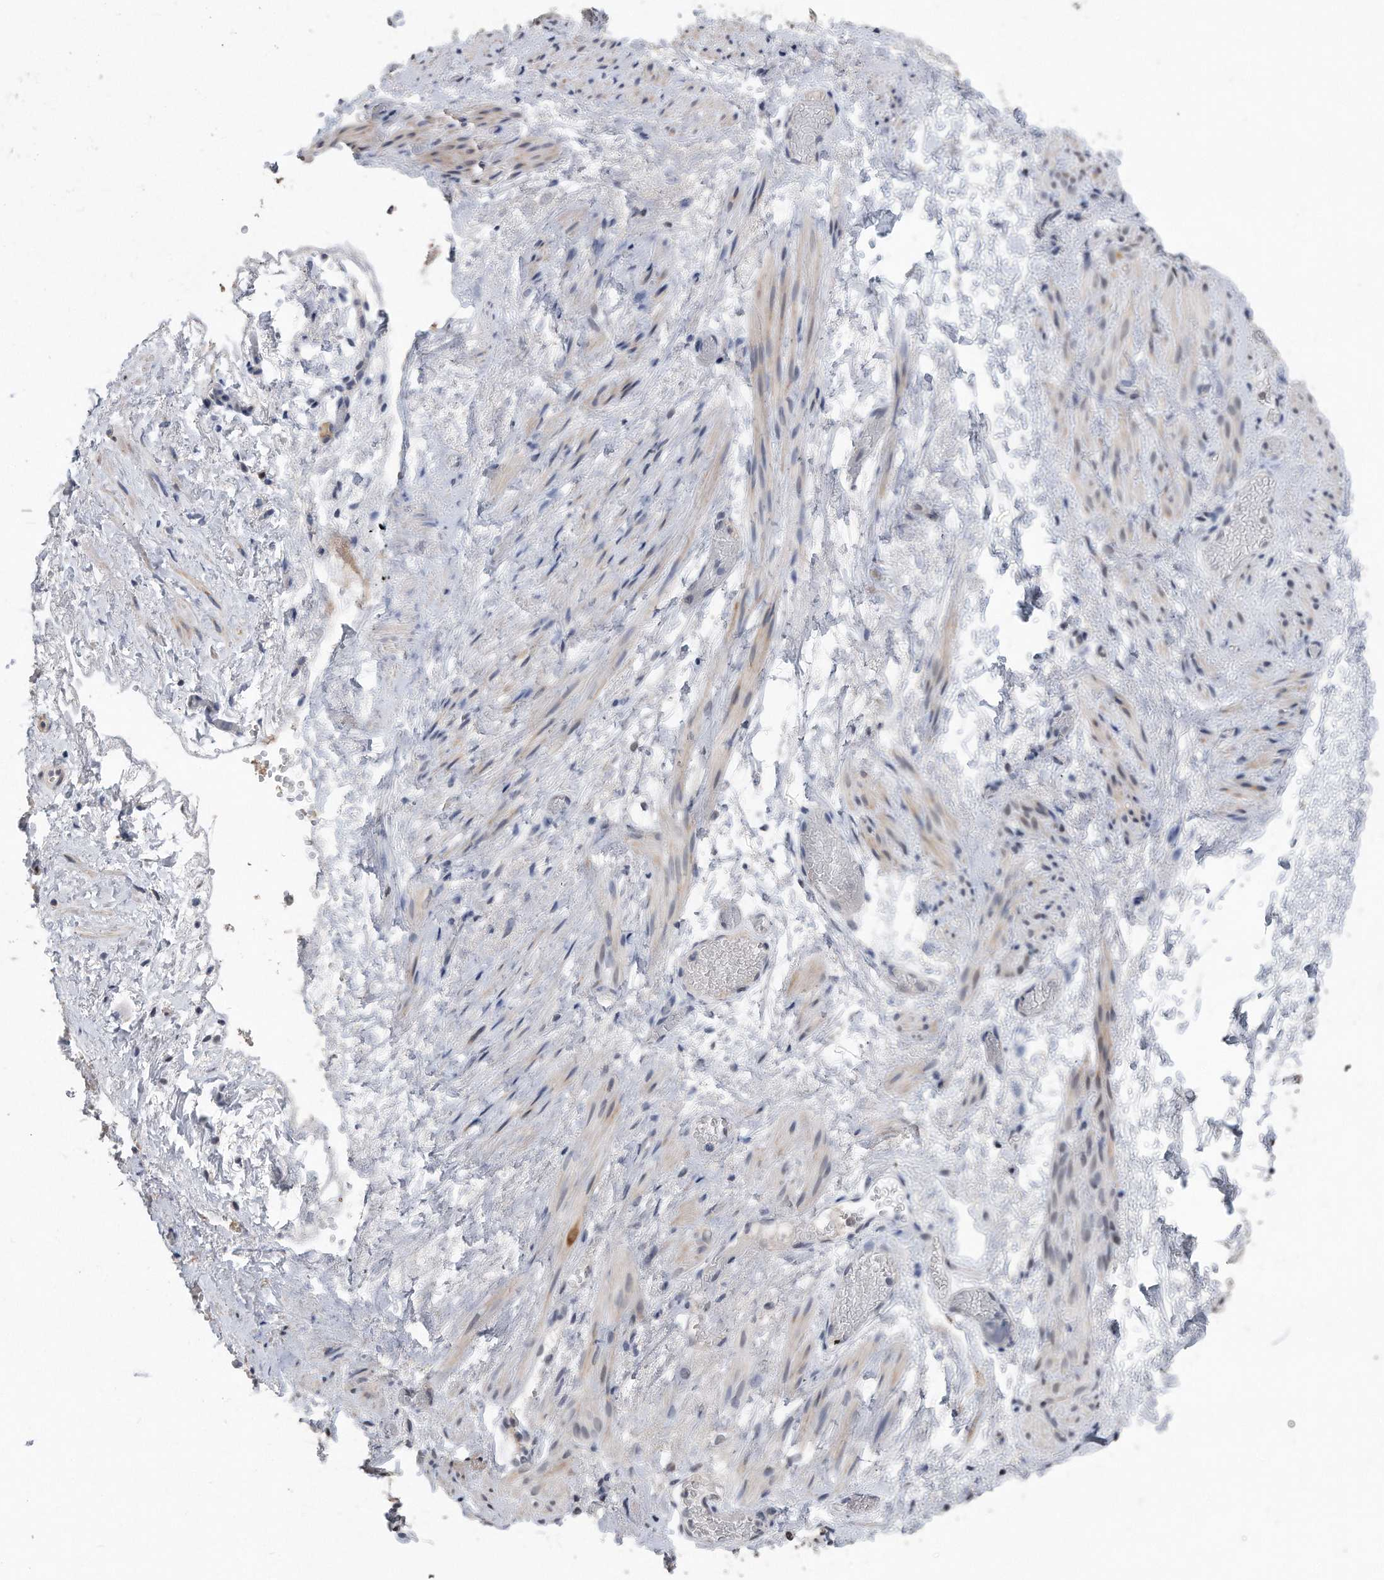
{"staining": {"intensity": "negative", "quantity": "none", "location": "none"}, "tissue": "adipose tissue", "cell_type": "Adipocytes", "image_type": "normal", "snomed": [{"axis": "morphology", "description": "Normal tissue, NOS"}, {"axis": "topography", "description": "Smooth muscle"}, {"axis": "topography", "description": "Peripheral nerve tissue"}], "caption": "The image exhibits no significant positivity in adipocytes of adipose tissue.", "gene": "PCNA", "patient": {"sex": "female", "age": 39}}